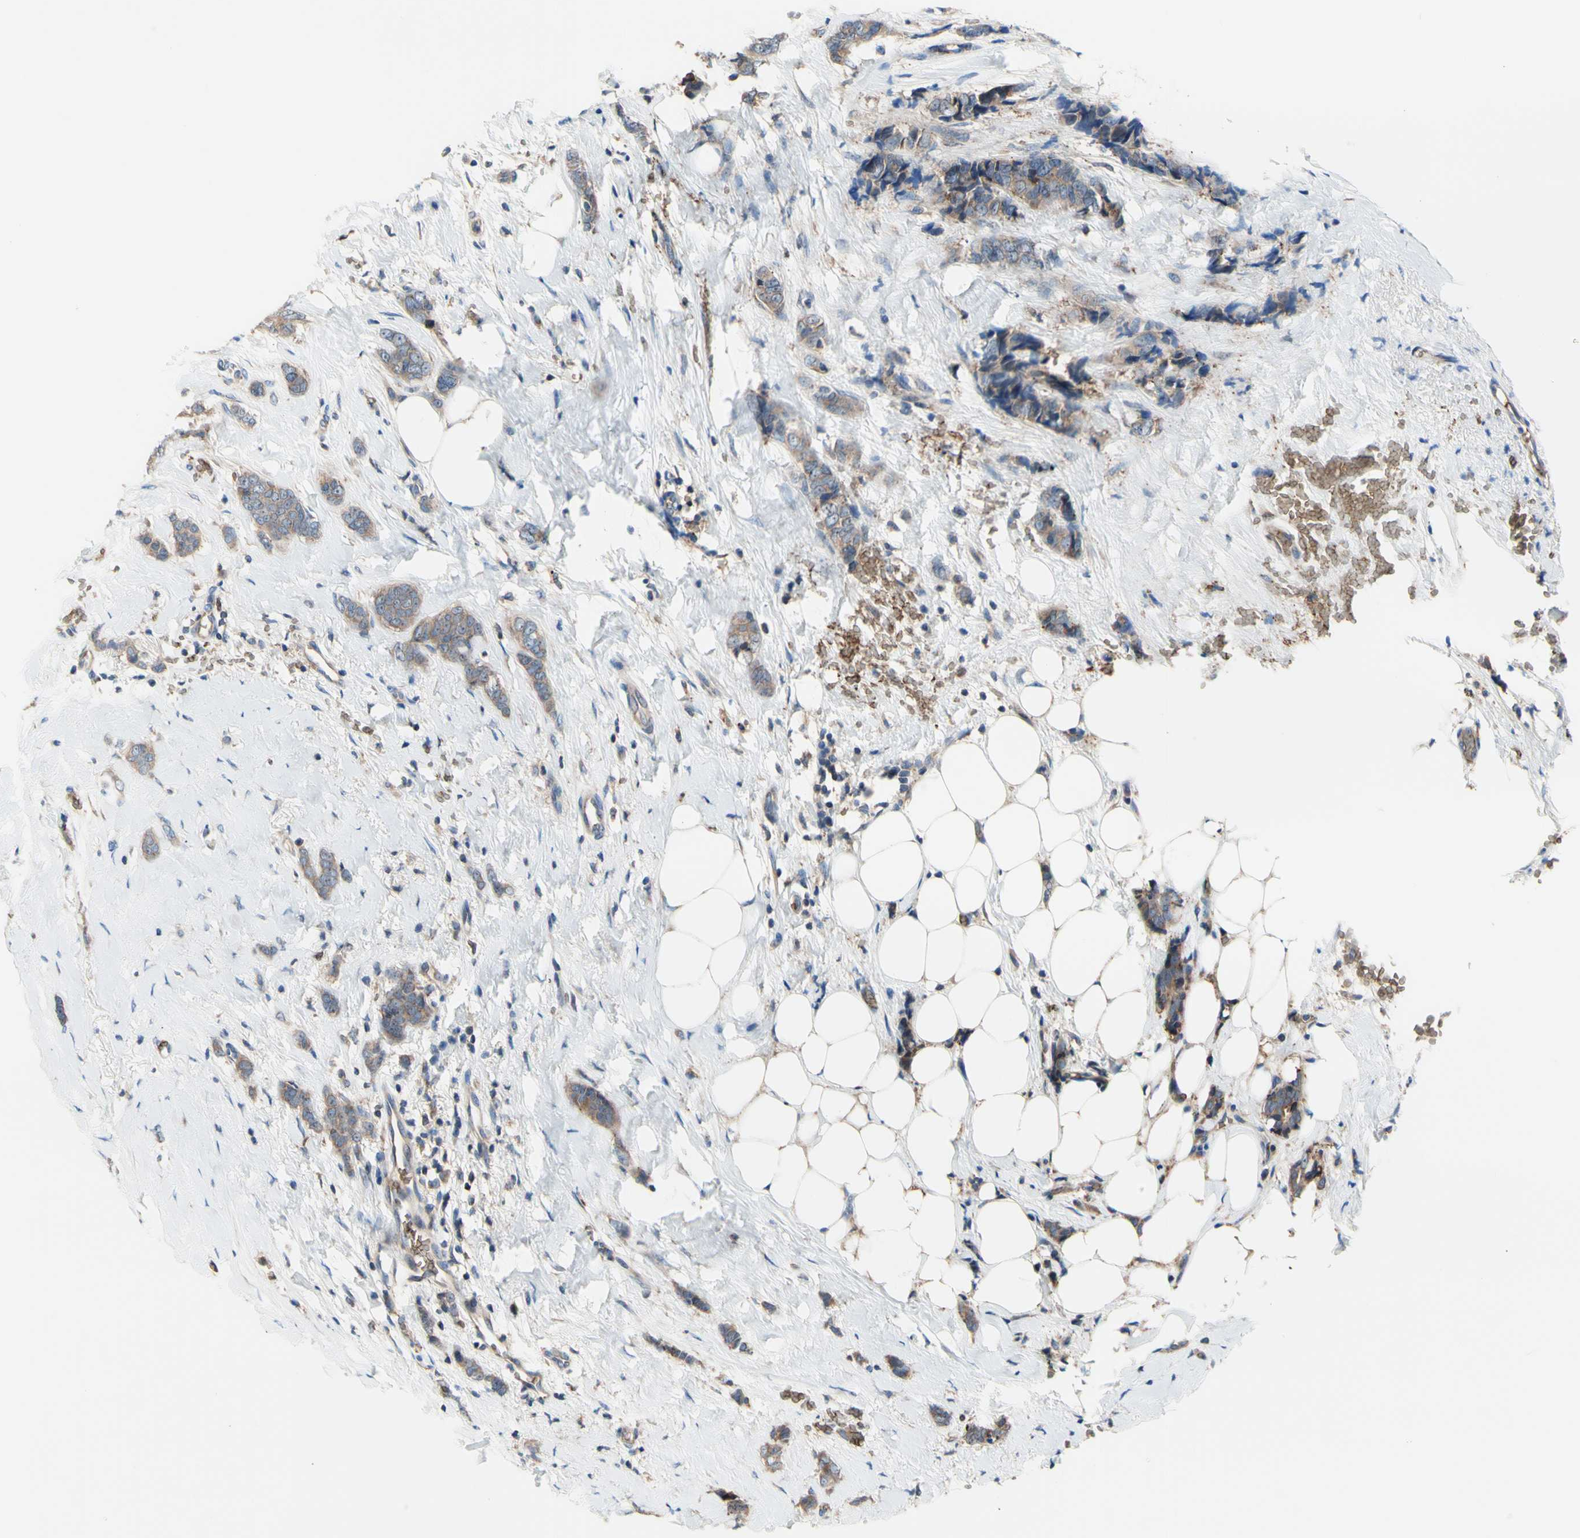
{"staining": {"intensity": "weak", "quantity": ">75%", "location": "cytoplasmic/membranous"}, "tissue": "breast cancer", "cell_type": "Tumor cells", "image_type": "cancer", "snomed": [{"axis": "morphology", "description": "Lobular carcinoma"}, {"axis": "topography", "description": "Skin"}, {"axis": "topography", "description": "Breast"}], "caption": "Human breast cancer (lobular carcinoma) stained for a protein (brown) demonstrates weak cytoplasmic/membranous positive staining in approximately >75% of tumor cells.", "gene": "USP9X", "patient": {"sex": "female", "age": 46}}